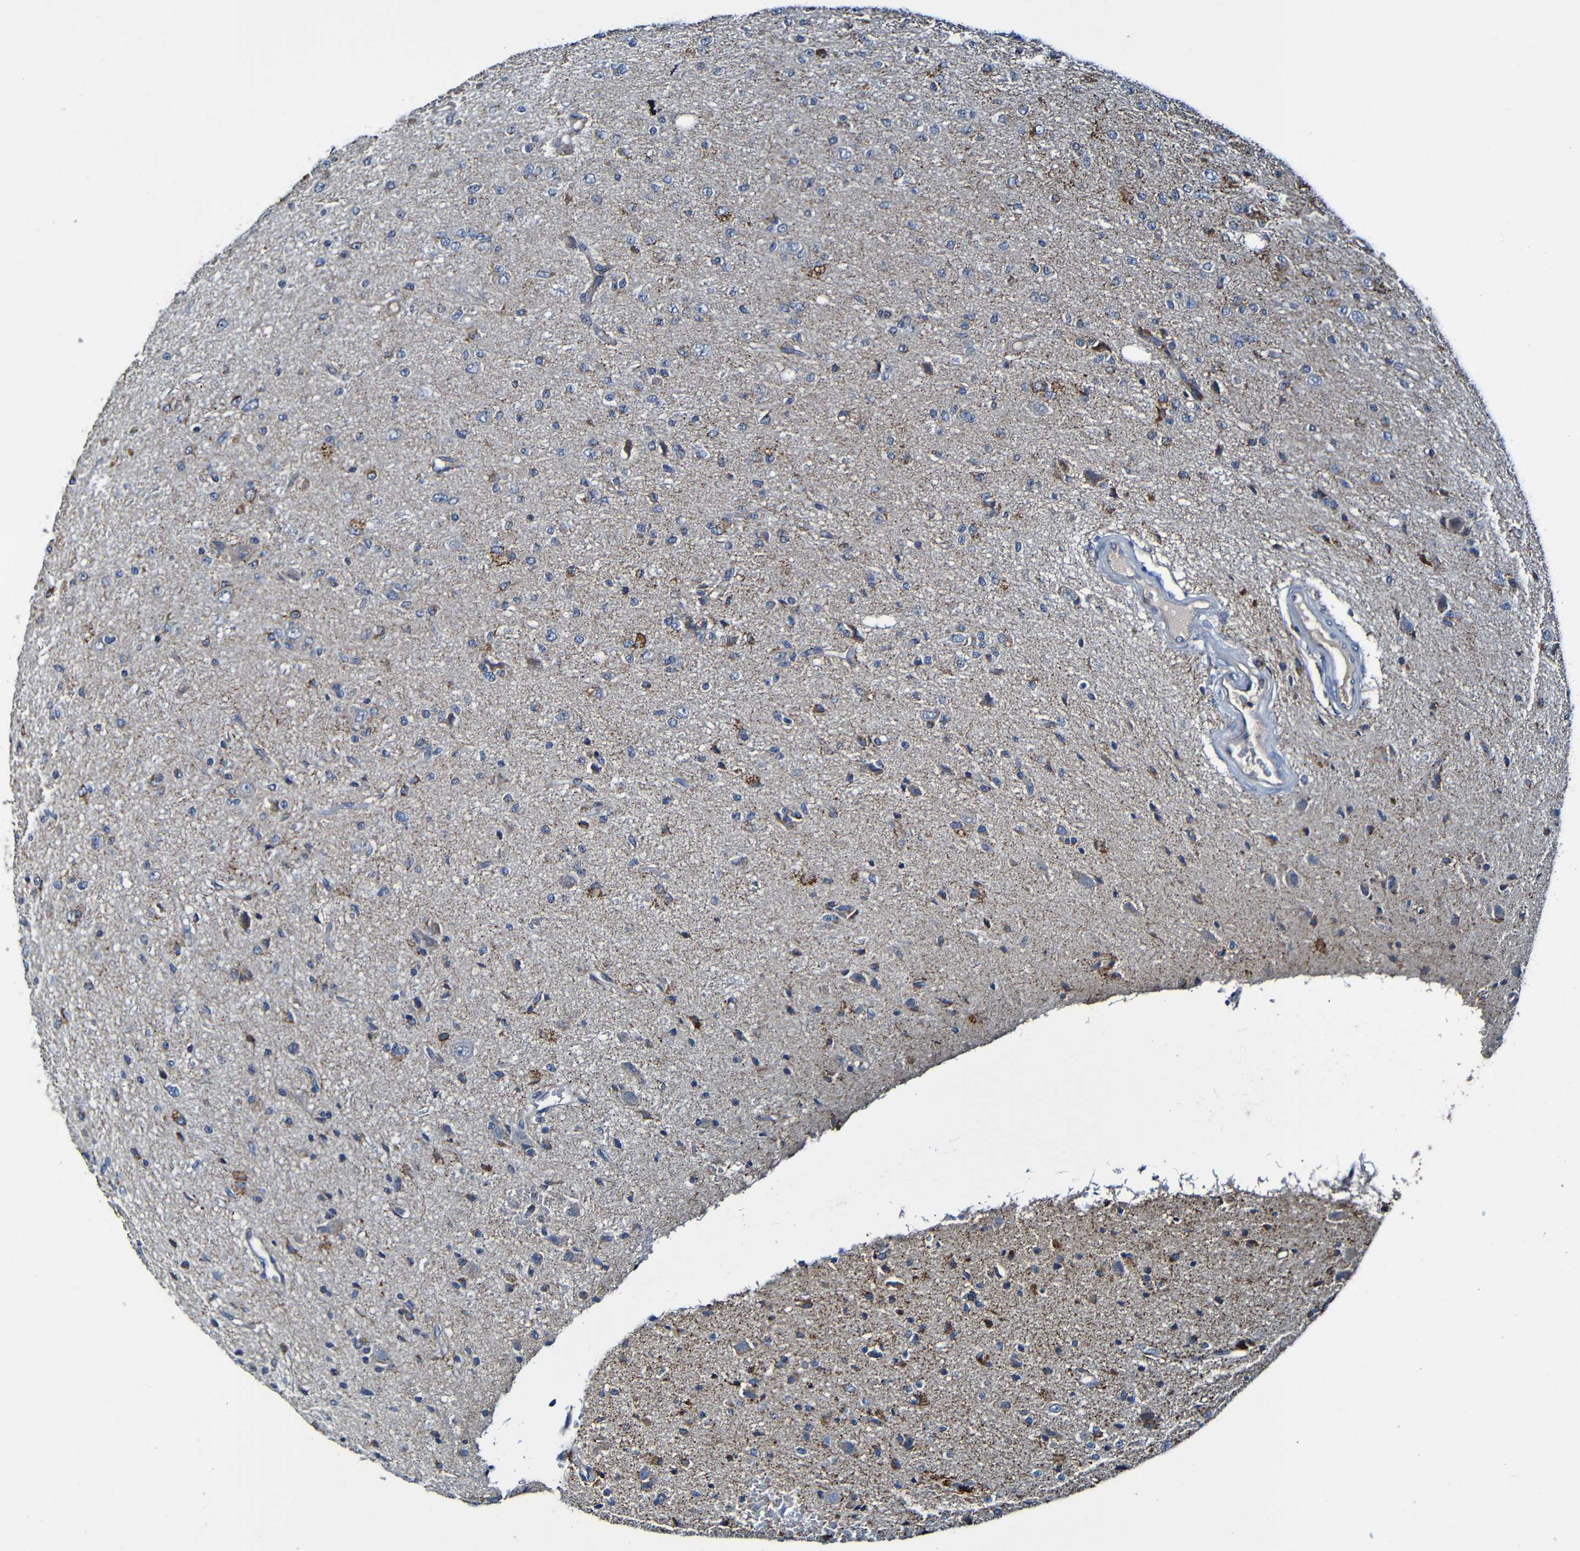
{"staining": {"intensity": "moderate", "quantity": "<25%", "location": "cytoplasmic/membranous"}, "tissue": "glioma", "cell_type": "Tumor cells", "image_type": "cancer", "snomed": [{"axis": "morphology", "description": "Glioma, malignant, High grade"}, {"axis": "topography", "description": "pancreas cauda"}], "caption": "DAB immunohistochemical staining of malignant high-grade glioma reveals moderate cytoplasmic/membranous protein expression in approximately <25% of tumor cells.", "gene": "ADAM15", "patient": {"sex": "male", "age": 60}}